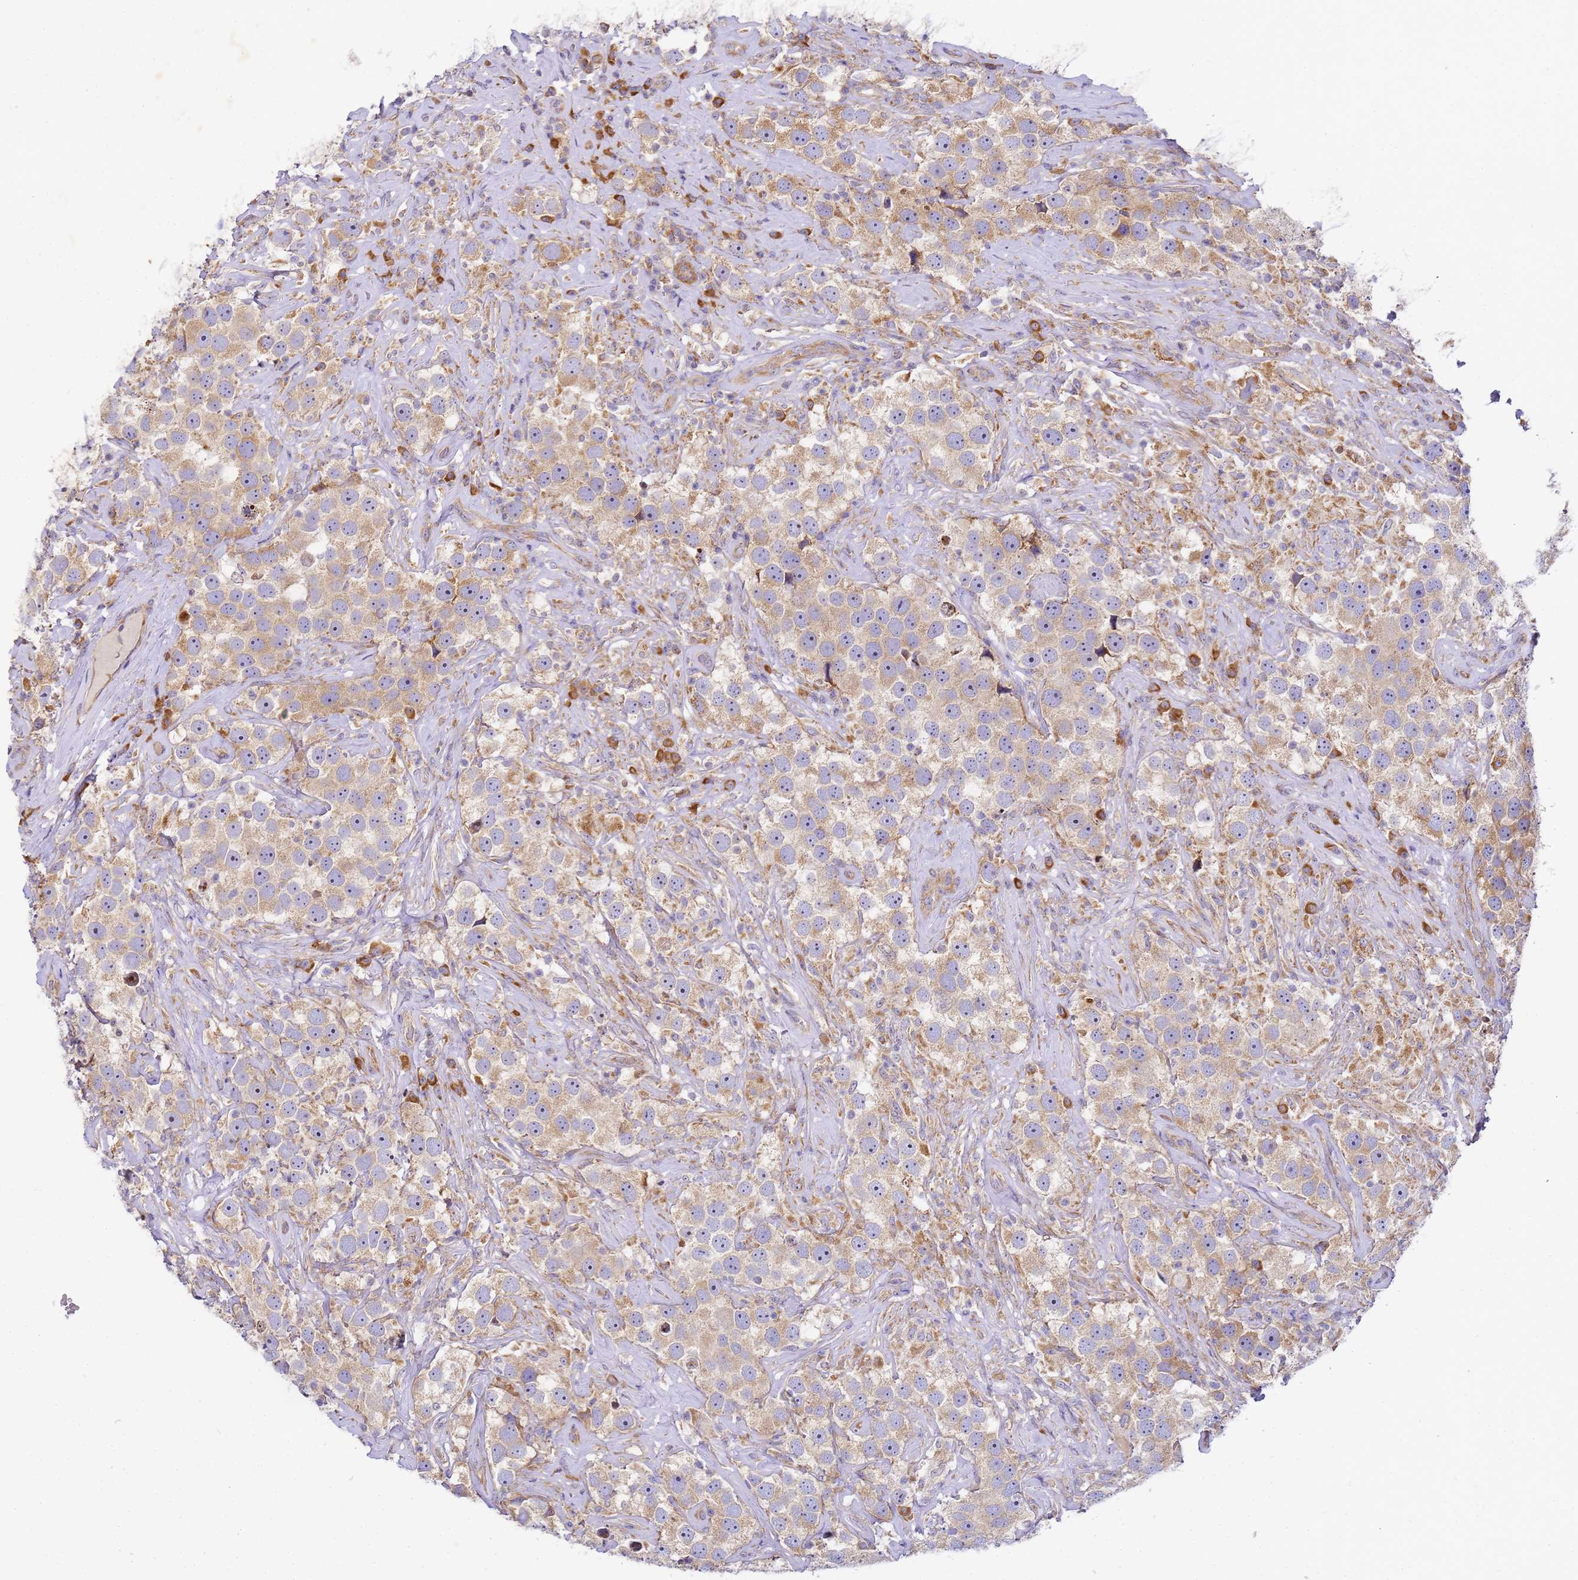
{"staining": {"intensity": "moderate", "quantity": "25%-75%", "location": "cytoplasmic/membranous"}, "tissue": "testis cancer", "cell_type": "Tumor cells", "image_type": "cancer", "snomed": [{"axis": "morphology", "description": "Seminoma, NOS"}, {"axis": "topography", "description": "Testis"}], "caption": "Immunohistochemical staining of human testis cancer (seminoma) reveals medium levels of moderate cytoplasmic/membranous expression in about 25%-75% of tumor cells.", "gene": "RPL13A", "patient": {"sex": "male", "age": 49}}